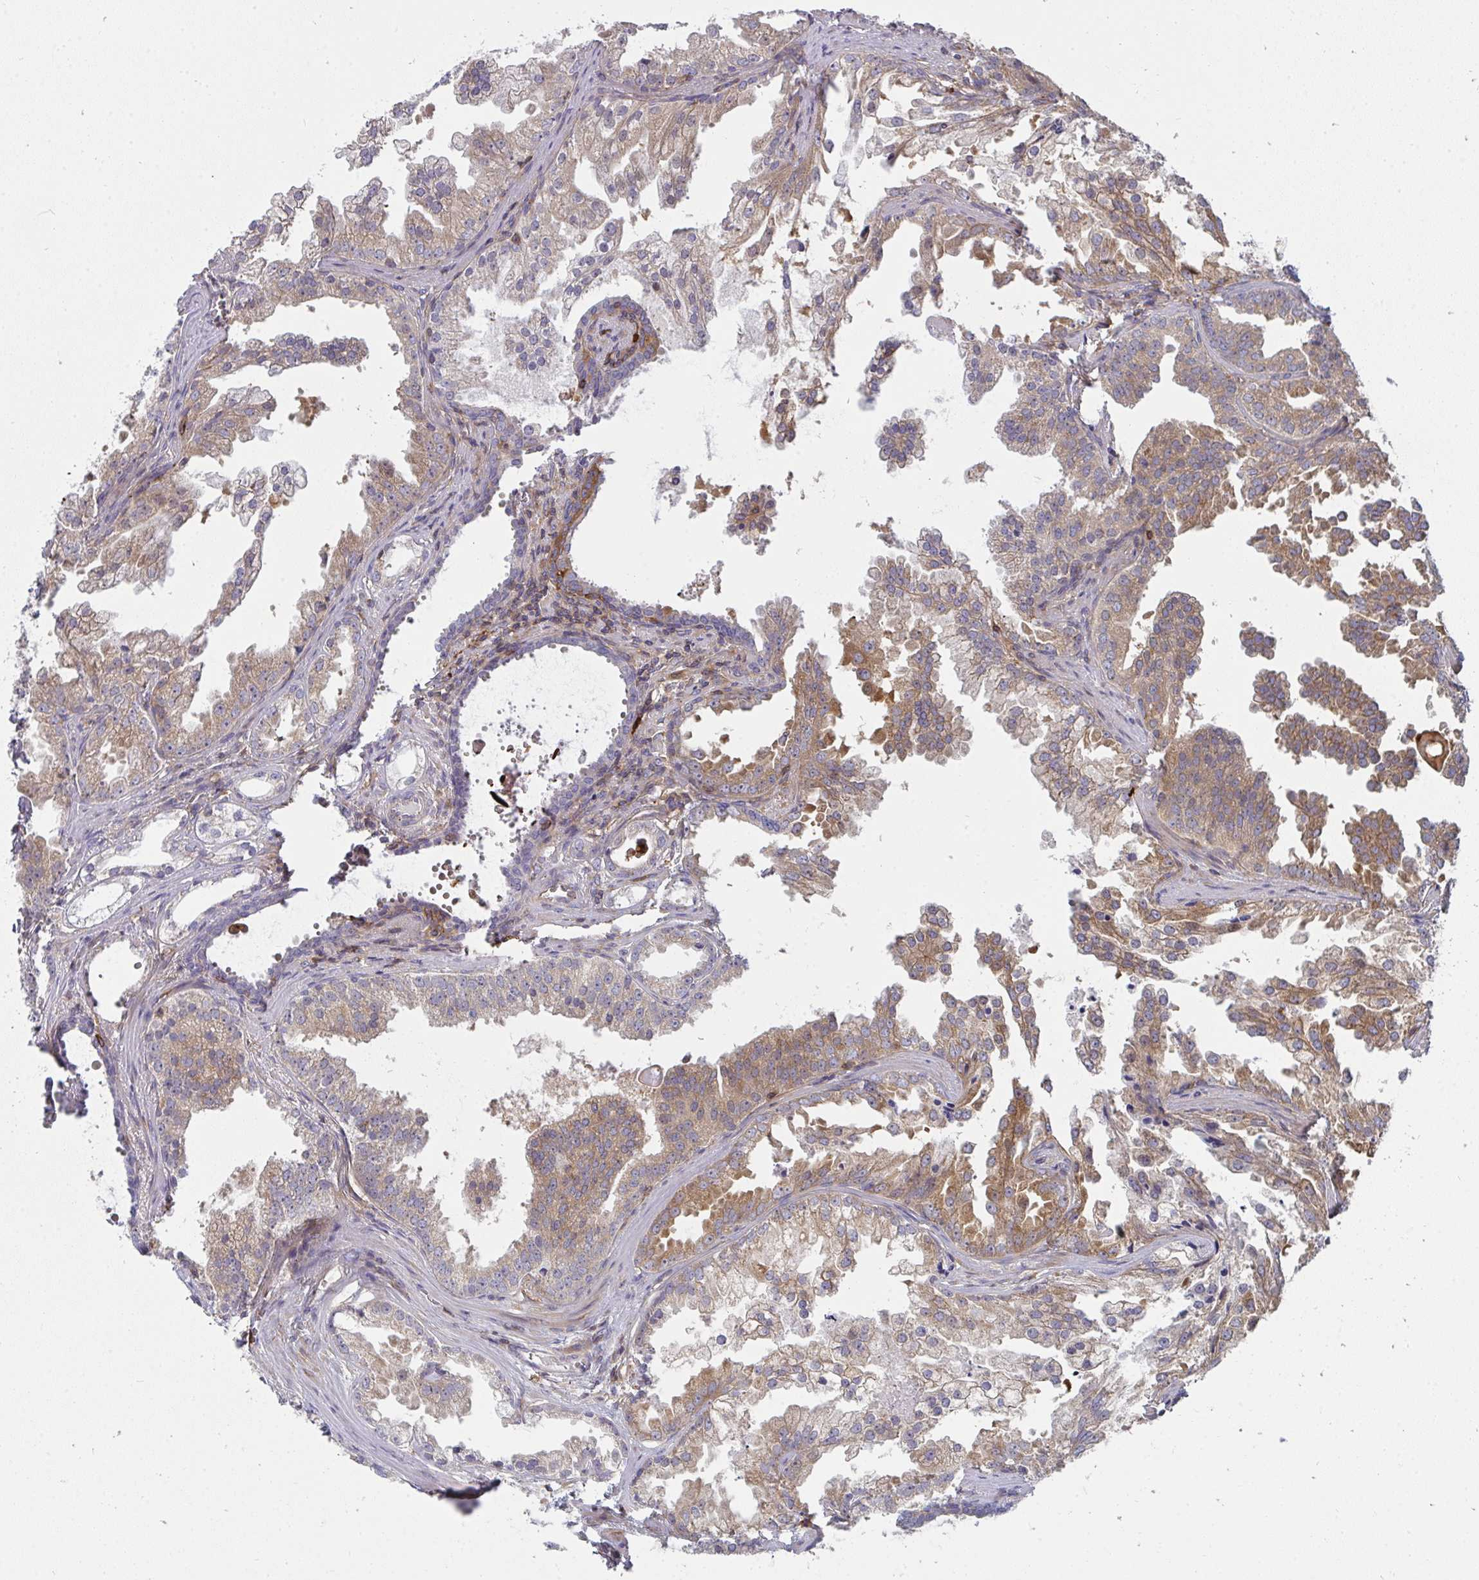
{"staining": {"intensity": "moderate", "quantity": ">75%", "location": "cytoplasmic/membranous"}, "tissue": "prostate cancer", "cell_type": "Tumor cells", "image_type": "cancer", "snomed": [{"axis": "morphology", "description": "Adenocarcinoma, Low grade"}, {"axis": "topography", "description": "Prostate"}], "caption": "This photomicrograph shows adenocarcinoma (low-grade) (prostate) stained with immunohistochemistry to label a protein in brown. The cytoplasmic/membranous of tumor cells show moderate positivity for the protein. Nuclei are counter-stained blue.", "gene": "CSF3R", "patient": {"sex": "male", "age": 65}}